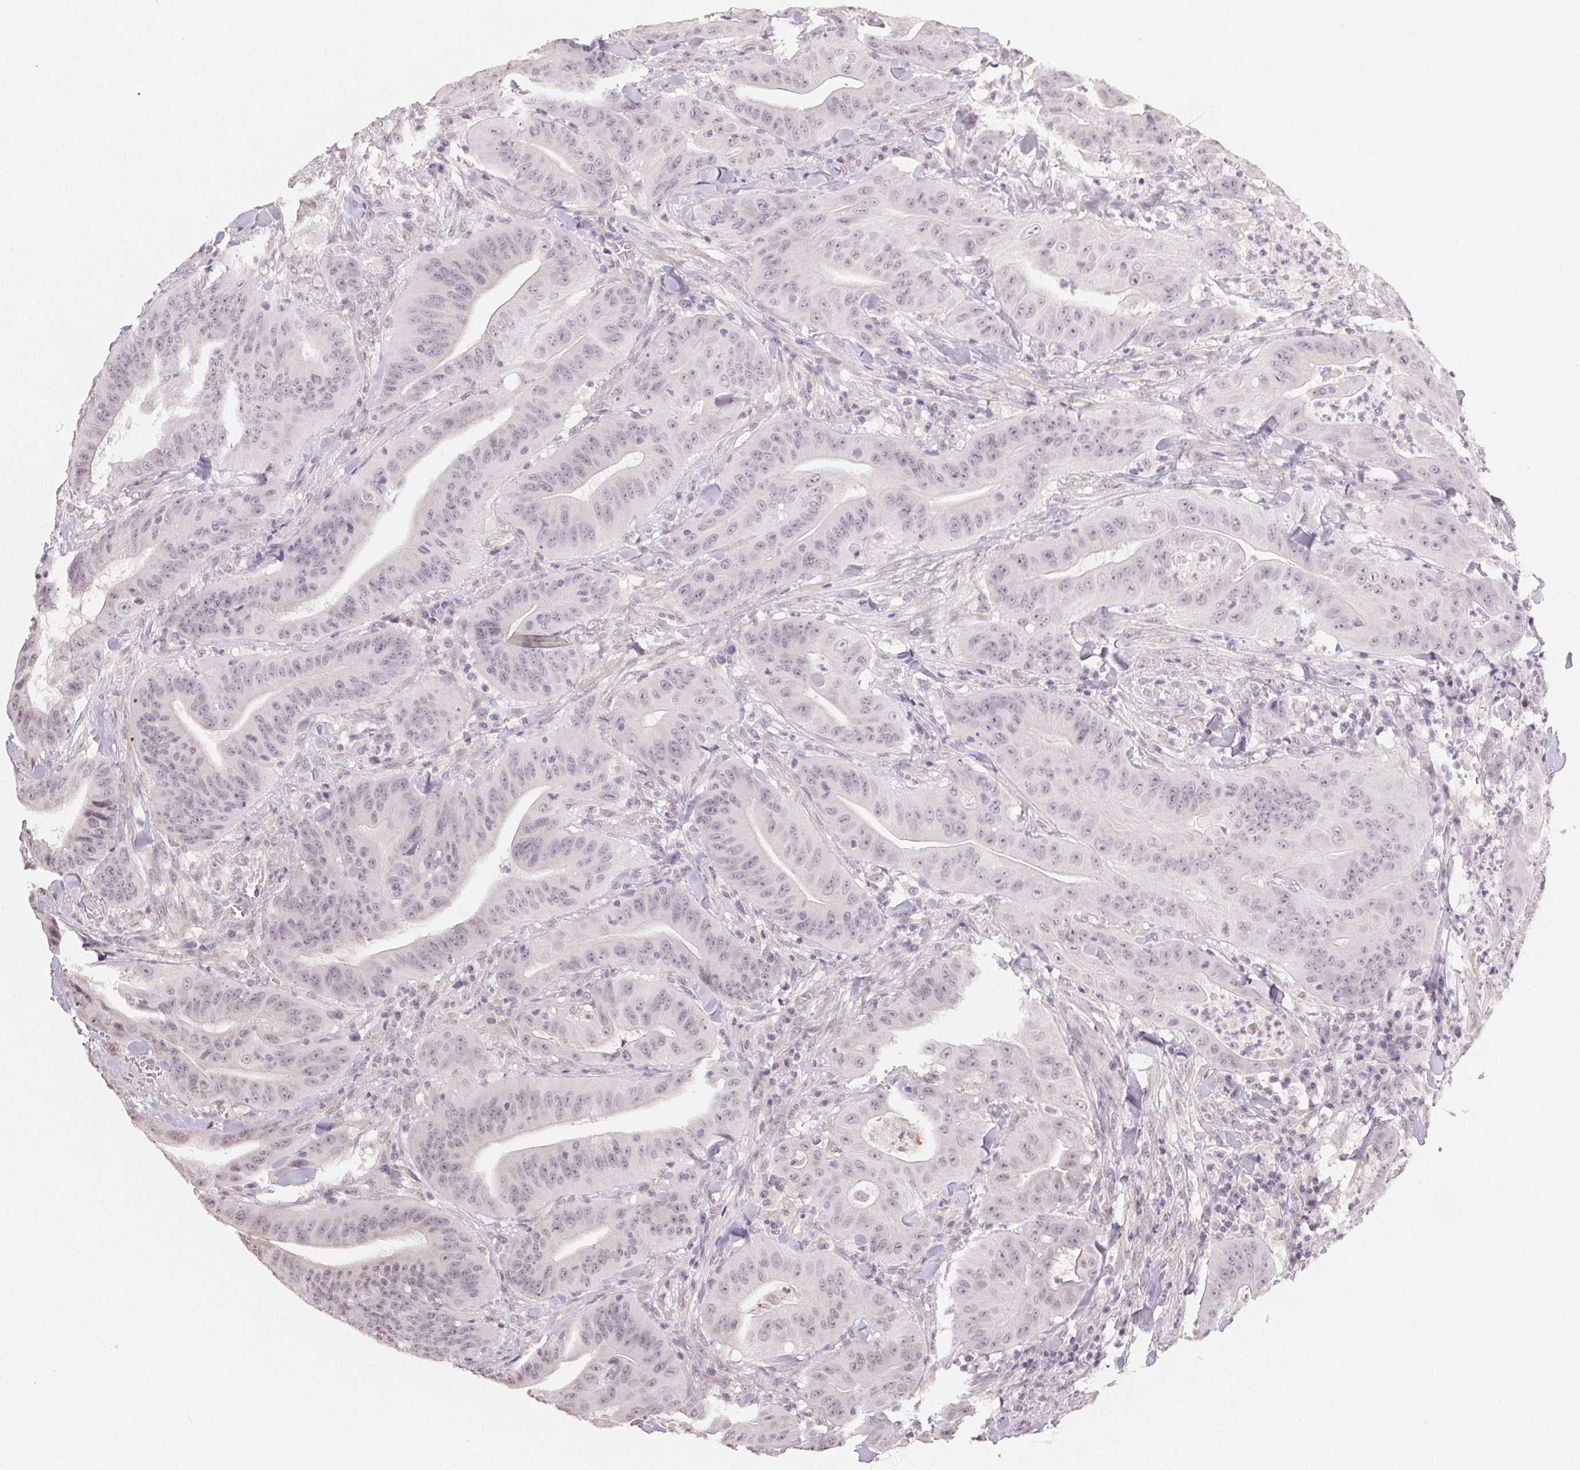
{"staining": {"intensity": "negative", "quantity": "none", "location": "none"}, "tissue": "colorectal cancer", "cell_type": "Tumor cells", "image_type": "cancer", "snomed": [{"axis": "morphology", "description": "Adenocarcinoma, NOS"}, {"axis": "topography", "description": "Colon"}], "caption": "Immunohistochemistry (IHC) photomicrograph of human adenocarcinoma (colorectal) stained for a protein (brown), which displays no positivity in tumor cells. (DAB (3,3'-diaminobenzidine) immunohistochemistry (IHC) with hematoxylin counter stain).", "gene": "TMEM174", "patient": {"sex": "male", "age": 33}}